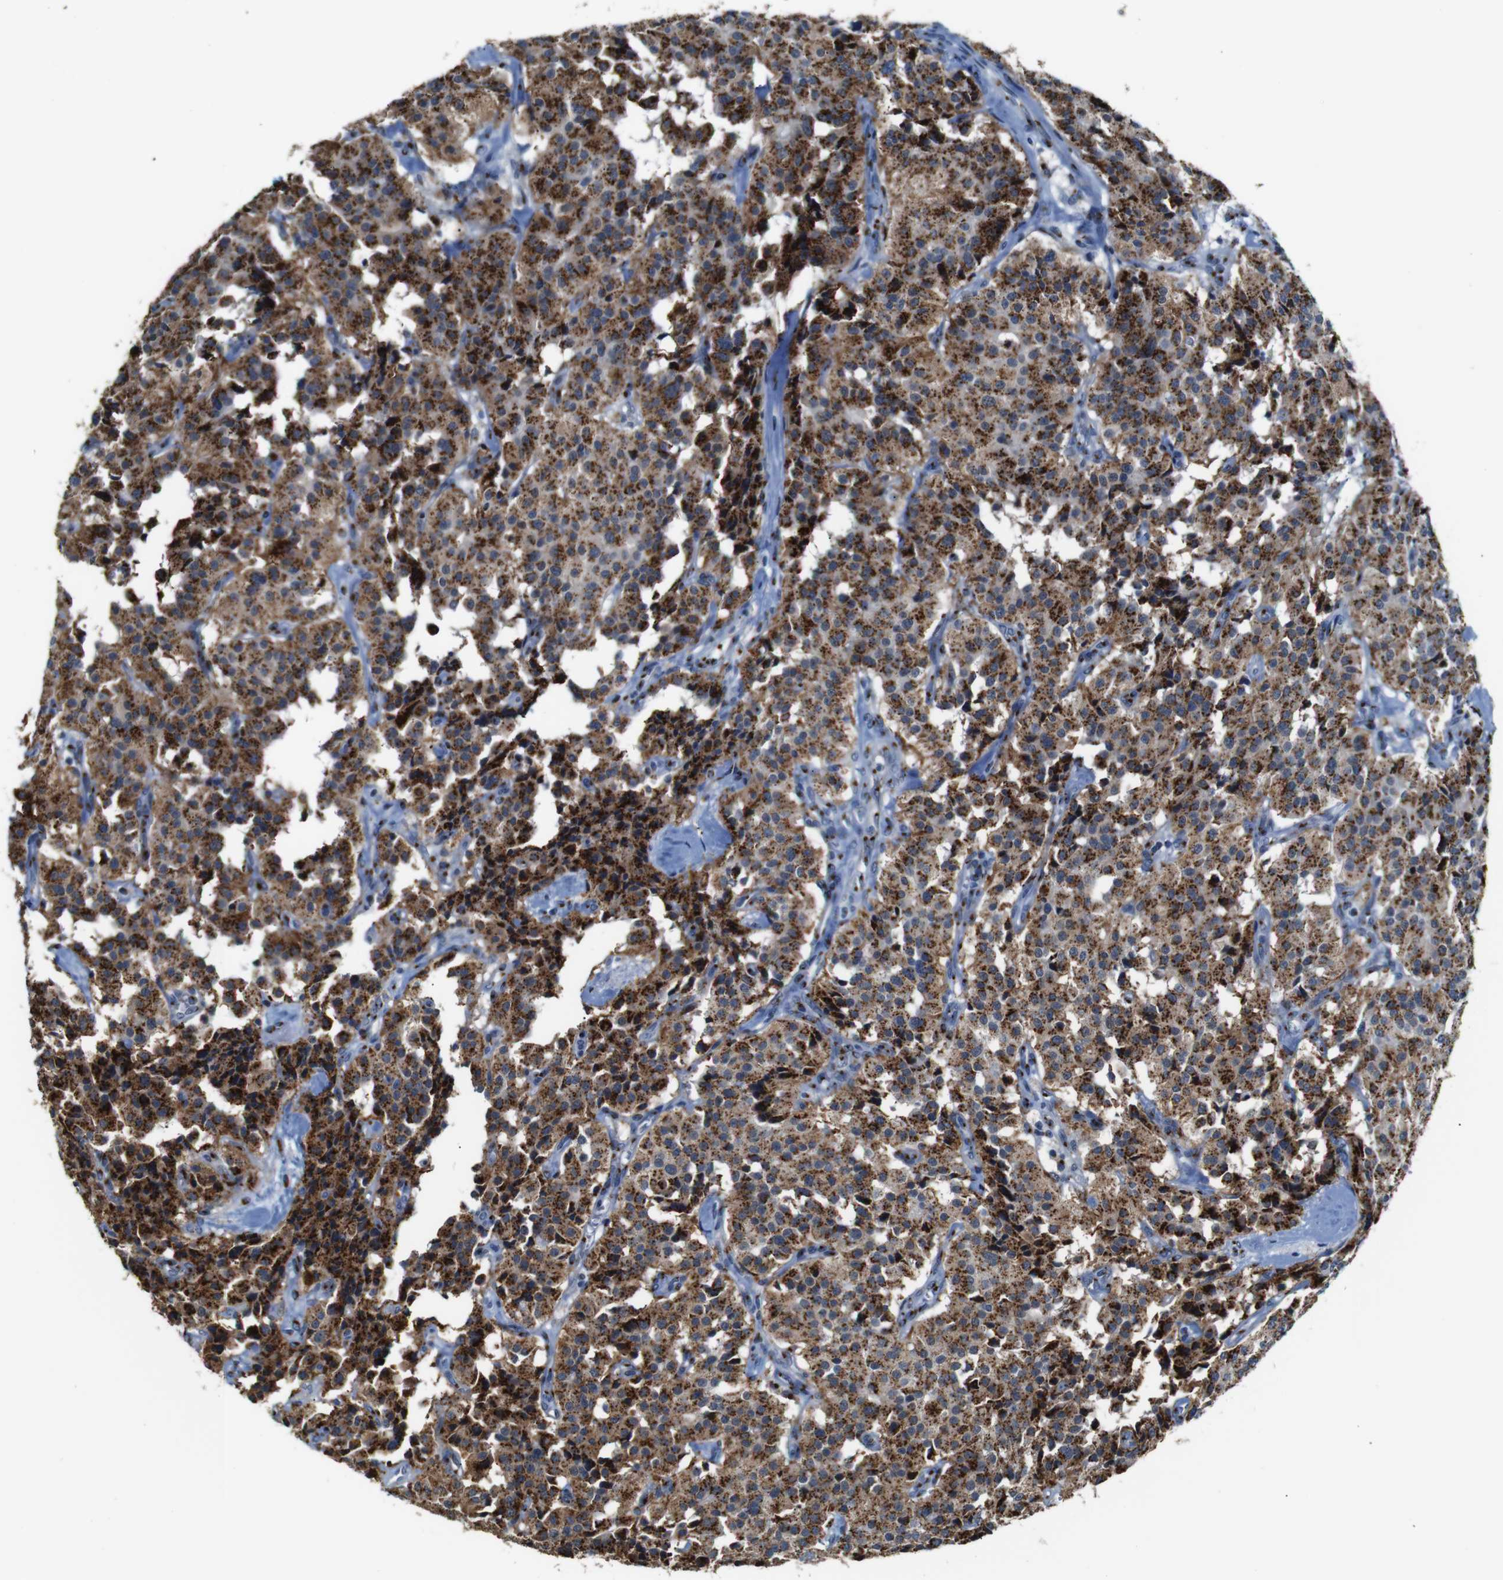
{"staining": {"intensity": "strong", "quantity": ">75%", "location": "cytoplasmic/membranous"}, "tissue": "carcinoid", "cell_type": "Tumor cells", "image_type": "cancer", "snomed": [{"axis": "morphology", "description": "Carcinoid, malignant, NOS"}, {"axis": "topography", "description": "Lung"}], "caption": "Carcinoid was stained to show a protein in brown. There is high levels of strong cytoplasmic/membranous expression in about >75% of tumor cells. (Stains: DAB (3,3'-diaminobenzidine) in brown, nuclei in blue, Microscopy: brightfield microscopy at high magnification).", "gene": "TGOLN2", "patient": {"sex": "male", "age": 30}}